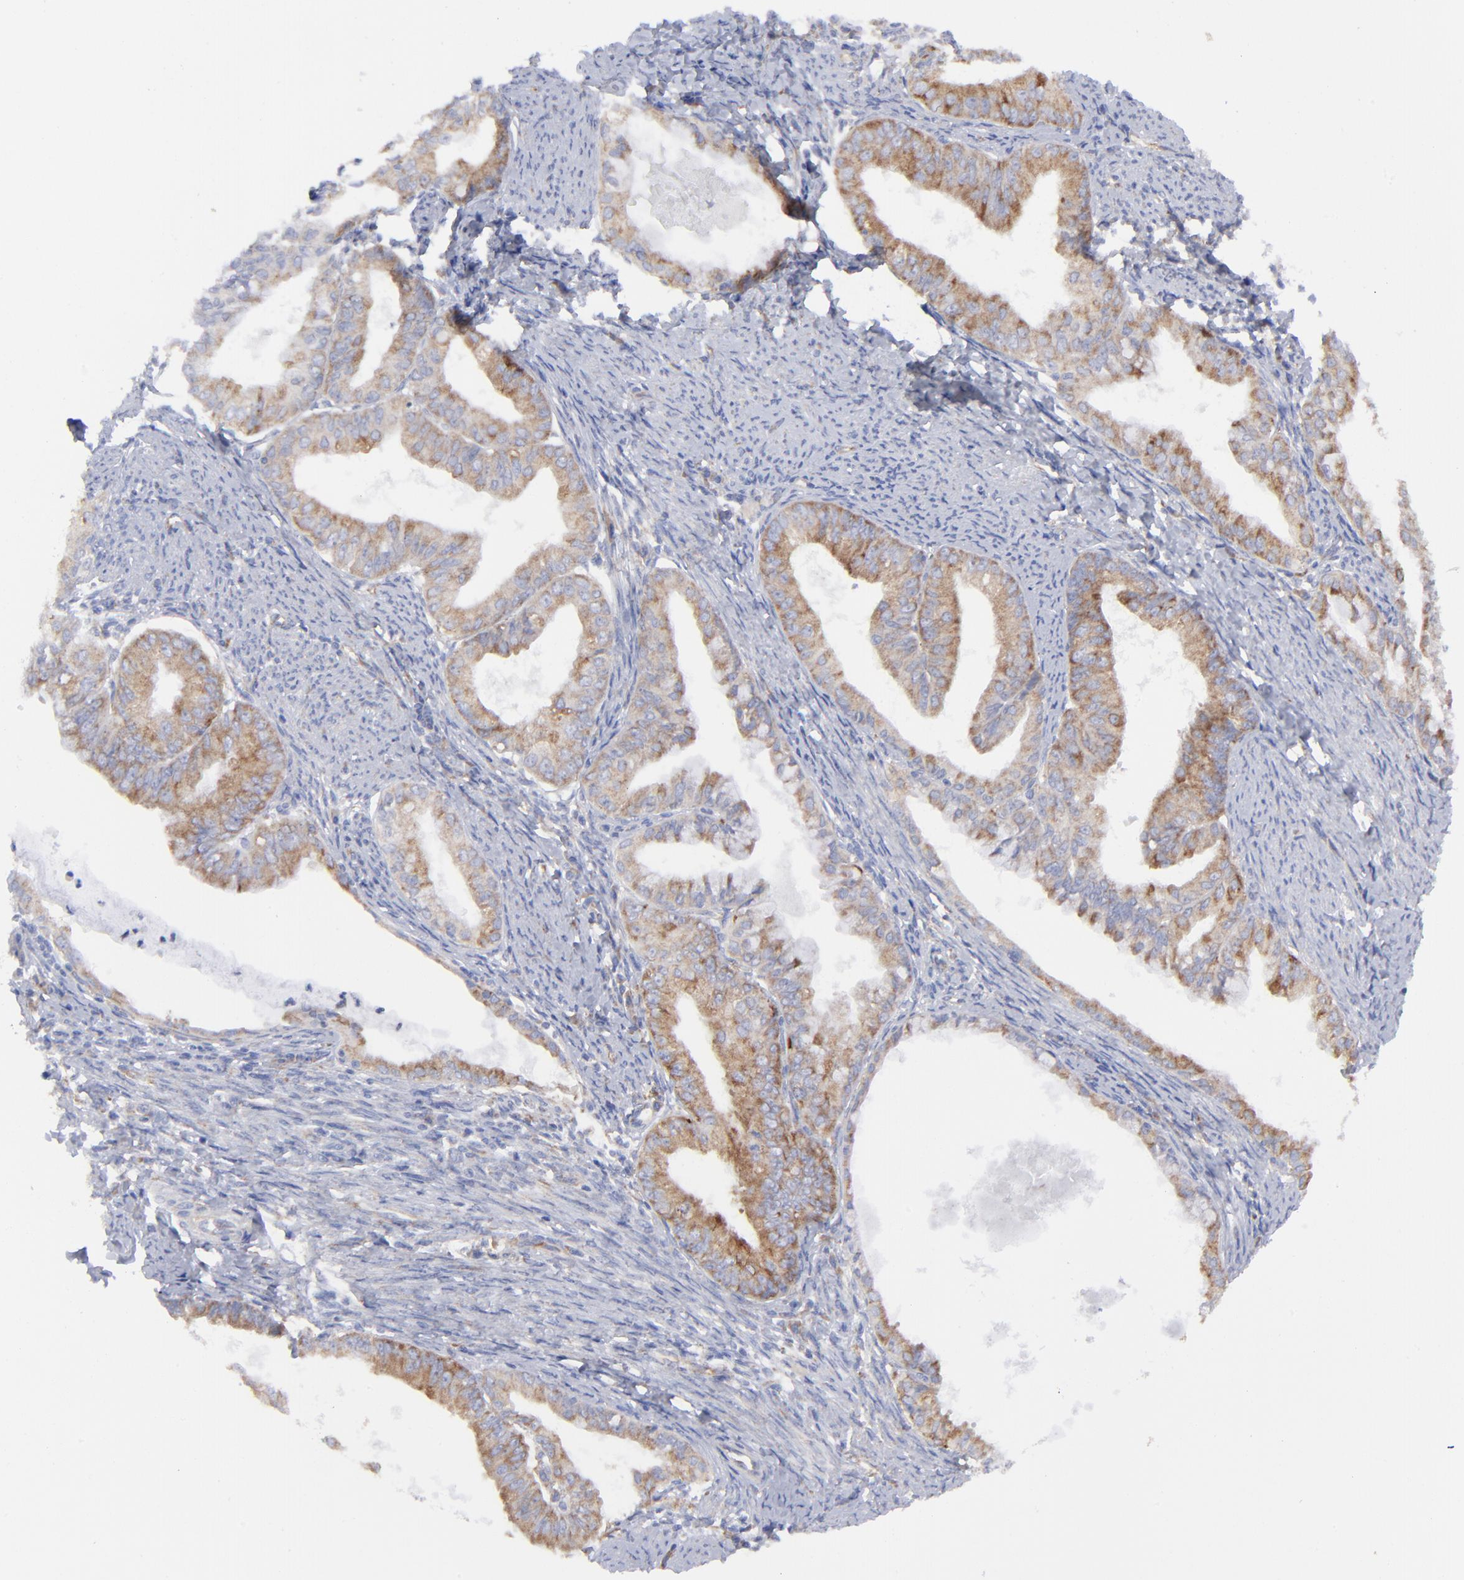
{"staining": {"intensity": "moderate", "quantity": ">75%", "location": "cytoplasmic/membranous"}, "tissue": "endometrial cancer", "cell_type": "Tumor cells", "image_type": "cancer", "snomed": [{"axis": "morphology", "description": "Adenocarcinoma, NOS"}, {"axis": "topography", "description": "Endometrium"}], "caption": "A histopathology image of adenocarcinoma (endometrial) stained for a protein demonstrates moderate cytoplasmic/membranous brown staining in tumor cells.", "gene": "EIF2AK2", "patient": {"sex": "female", "age": 76}}